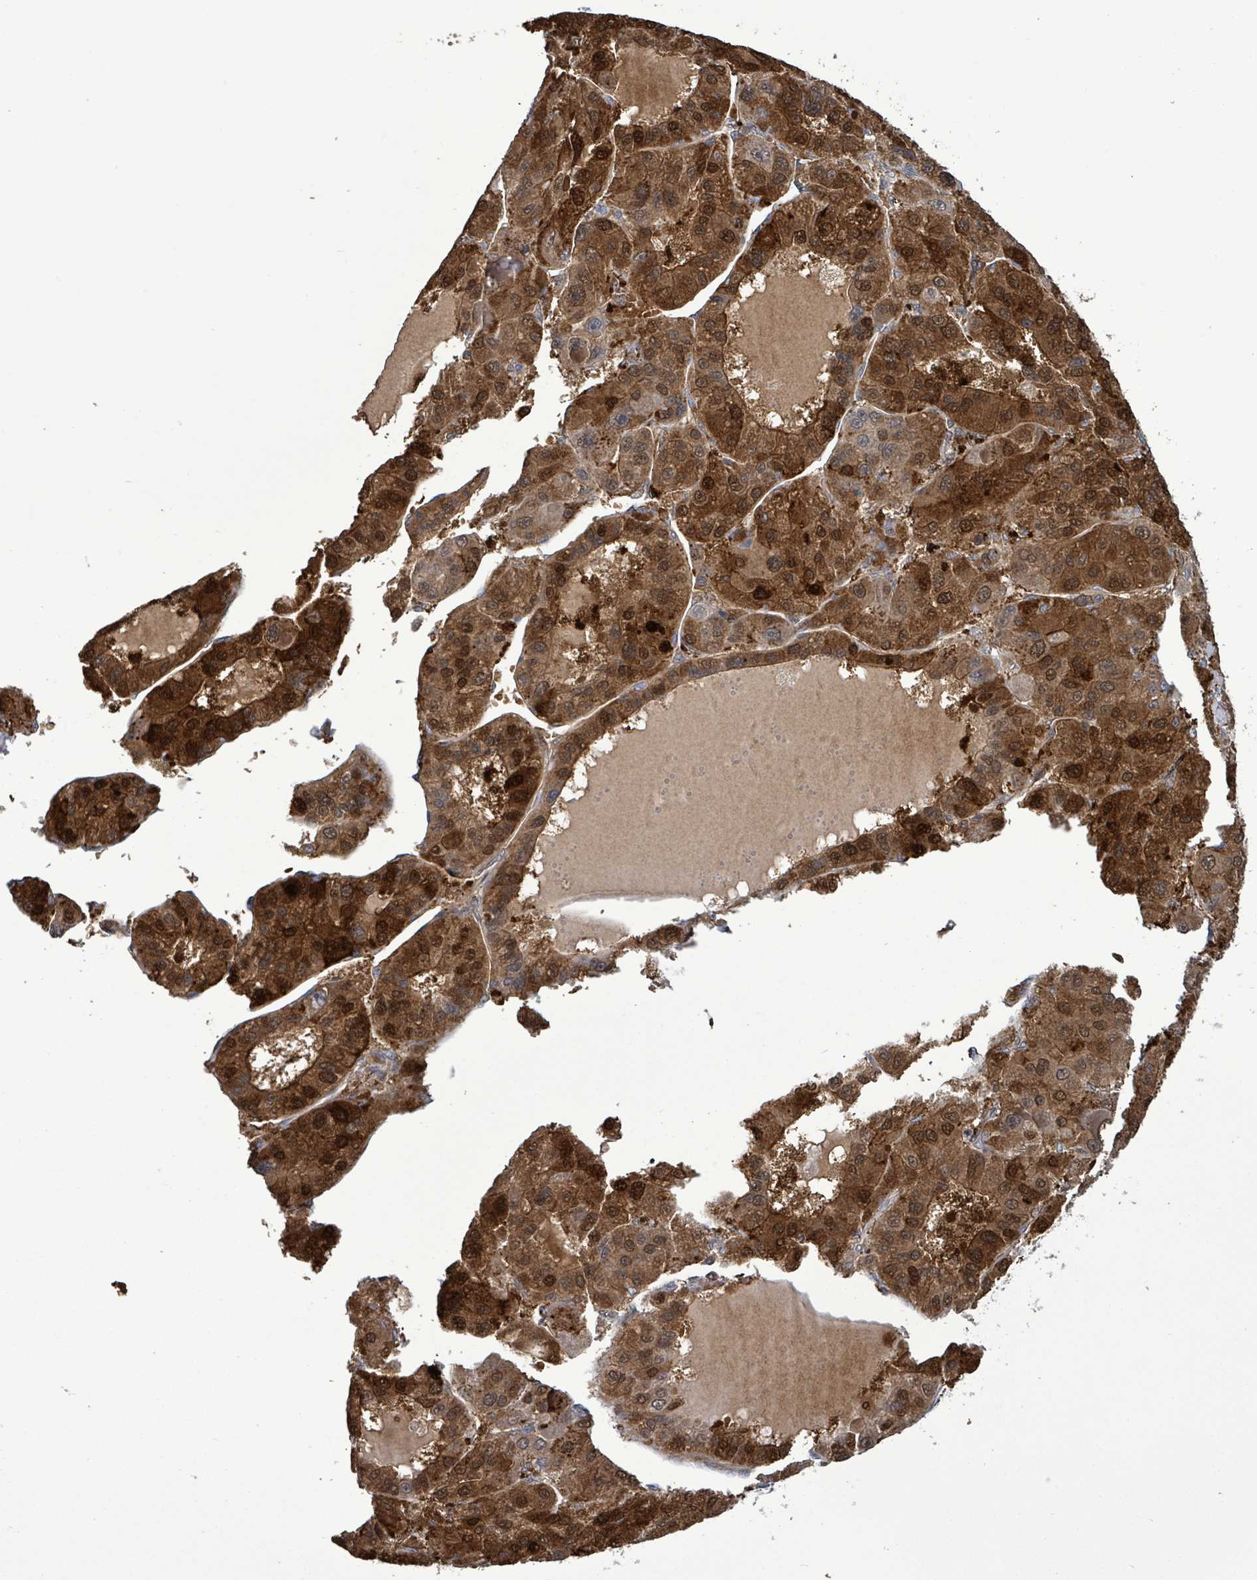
{"staining": {"intensity": "strong", "quantity": ">75%", "location": "cytoplasmic/membranous,nuclear"}, "tissue": "liver cancer", "cell_type": "Tumor cells", "image_type": "cancer", "snomed": [{"axis": "morphology", "description": "Carcinoma, Hepatocellular, NOS"}, {"axis": "topography", "description": "Liver"}], "caption": "Human hepatocellular carcinoma (liver) stained with a protein marker displays strong staining in tumor cells.", "gene": "AMMECR1", "patient": {"sex": "male", "age": 76}}